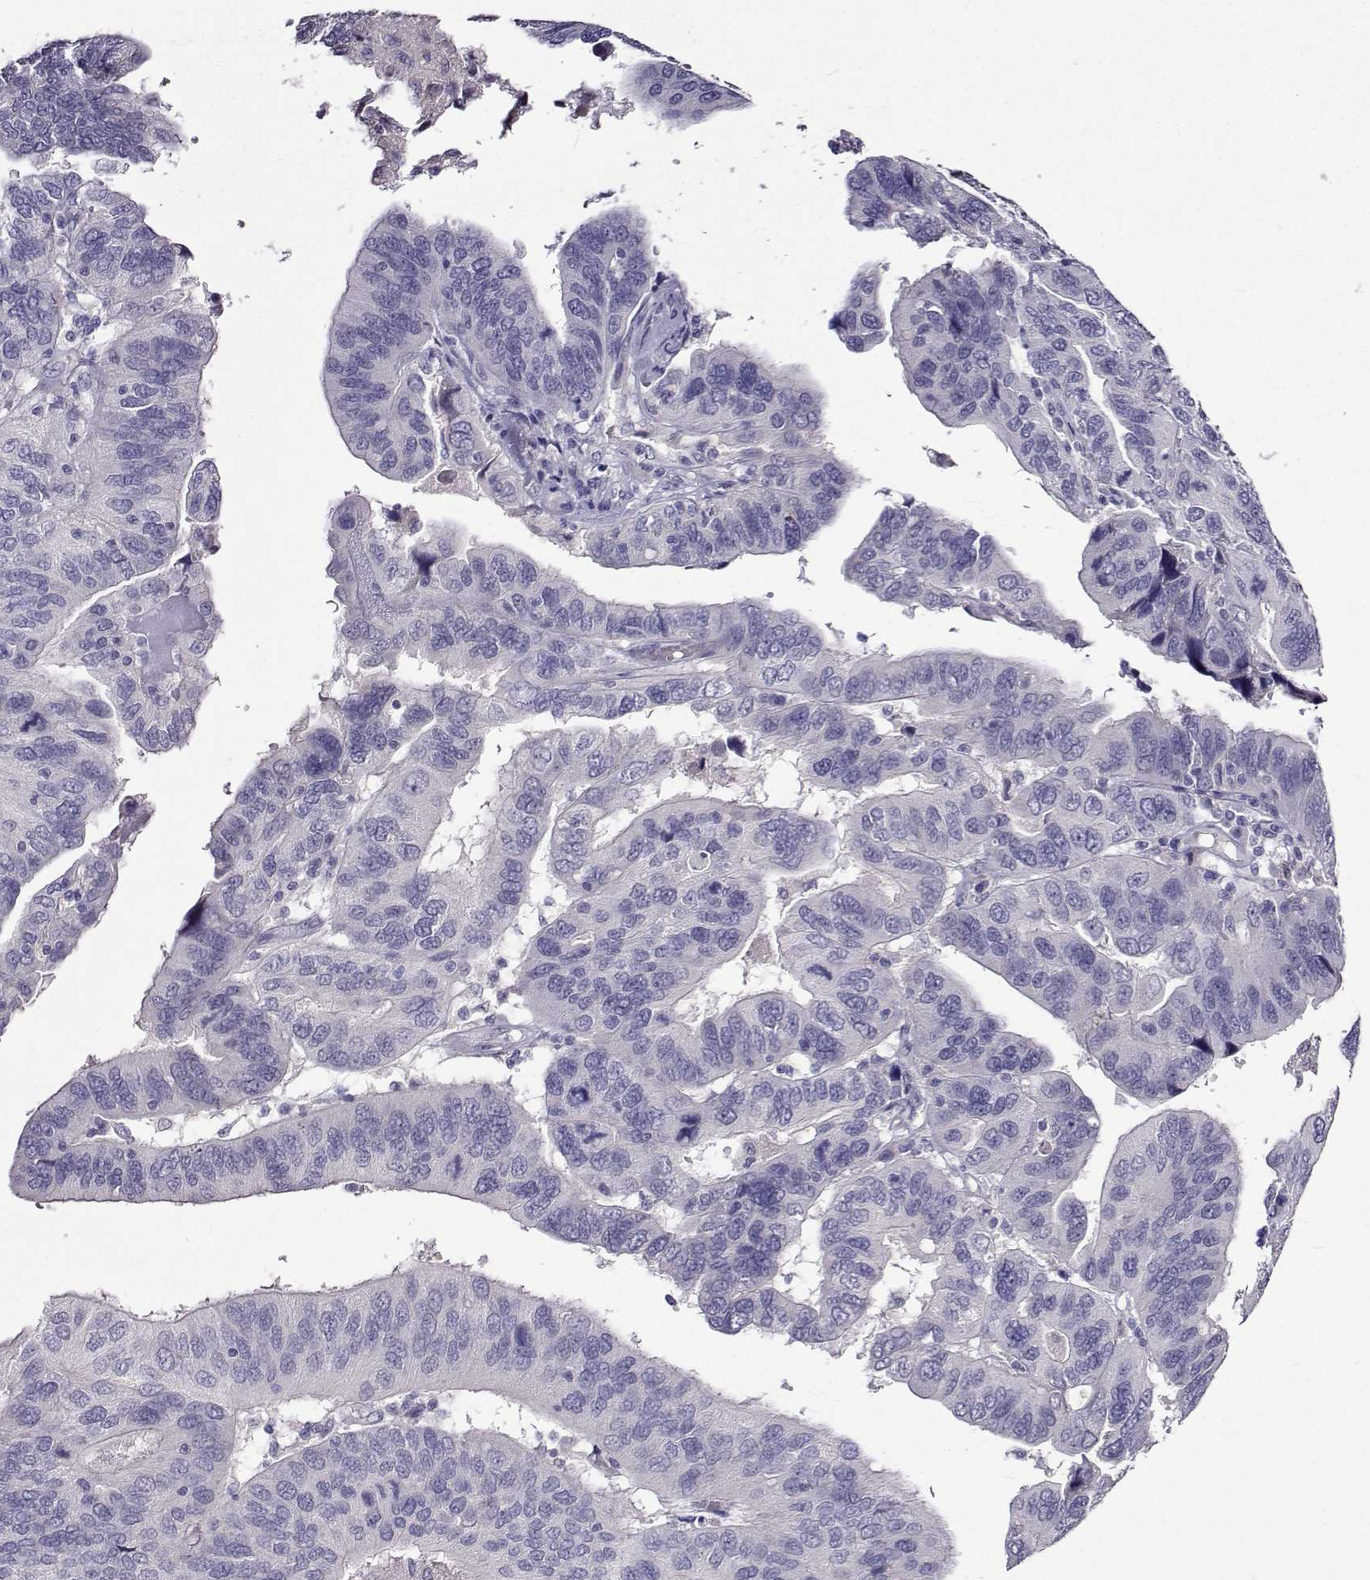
{"staining": {"intensity": "negative", "quantity": "none", "location": "none"}, "tissue": "ovarian cancer", "cell_type": "Tumor cells", "image_type": "cancer", "snomed": [{"axis": "morphology", "description": "Cystadenocarcinoma, serous, NOS"}, {"axis": "topography", "description": "Ovary"}], "caption": "DAB (3,3'-diaminobenzidine) immunohistochemical staining of human ovarian cancer (serous cystadenocarcinoma) reveals no significant positivity in tumor cells.", "gene": "PAEP", "patient": {"sex": "female", "age": 79}}